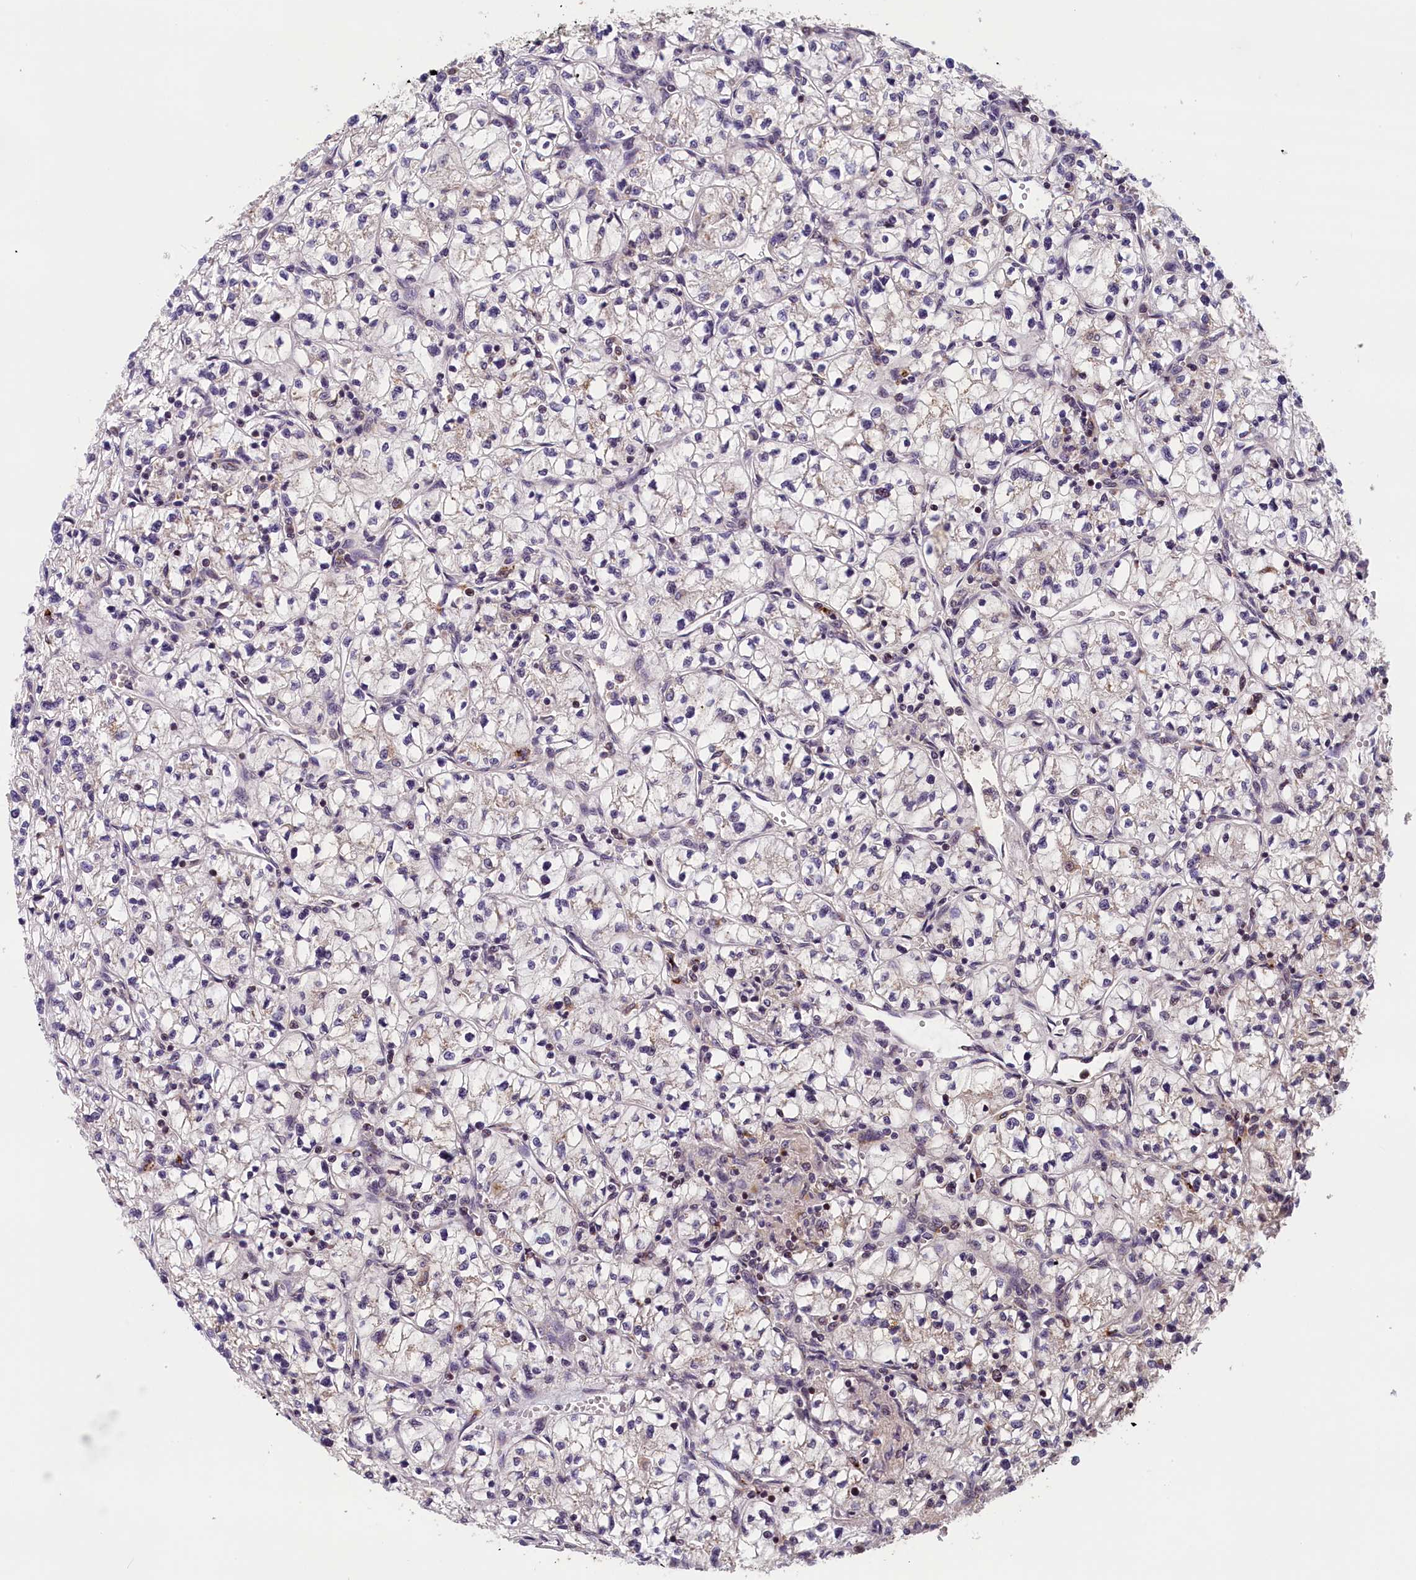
{"staining": {"intensity": "negative", "quantity": "none", "location": "none"}, "tissue": "renal cancer", "cell_type": "Tumor cells", "image_type": "cancer", "snomed": [{"axis": "morphology", "description": "Adenocarcinoma, NOS"}, {"axis": "topography", "description": "Kidney"}], "caption": "A histopathology image of human renal cancer (adenocarcinoma) is negative for staining in tumor cells. (DAB IHC with hematoxylin counter stain).", "gene": "KCNK6", "patient": {"sex": "female", "age": 64}}